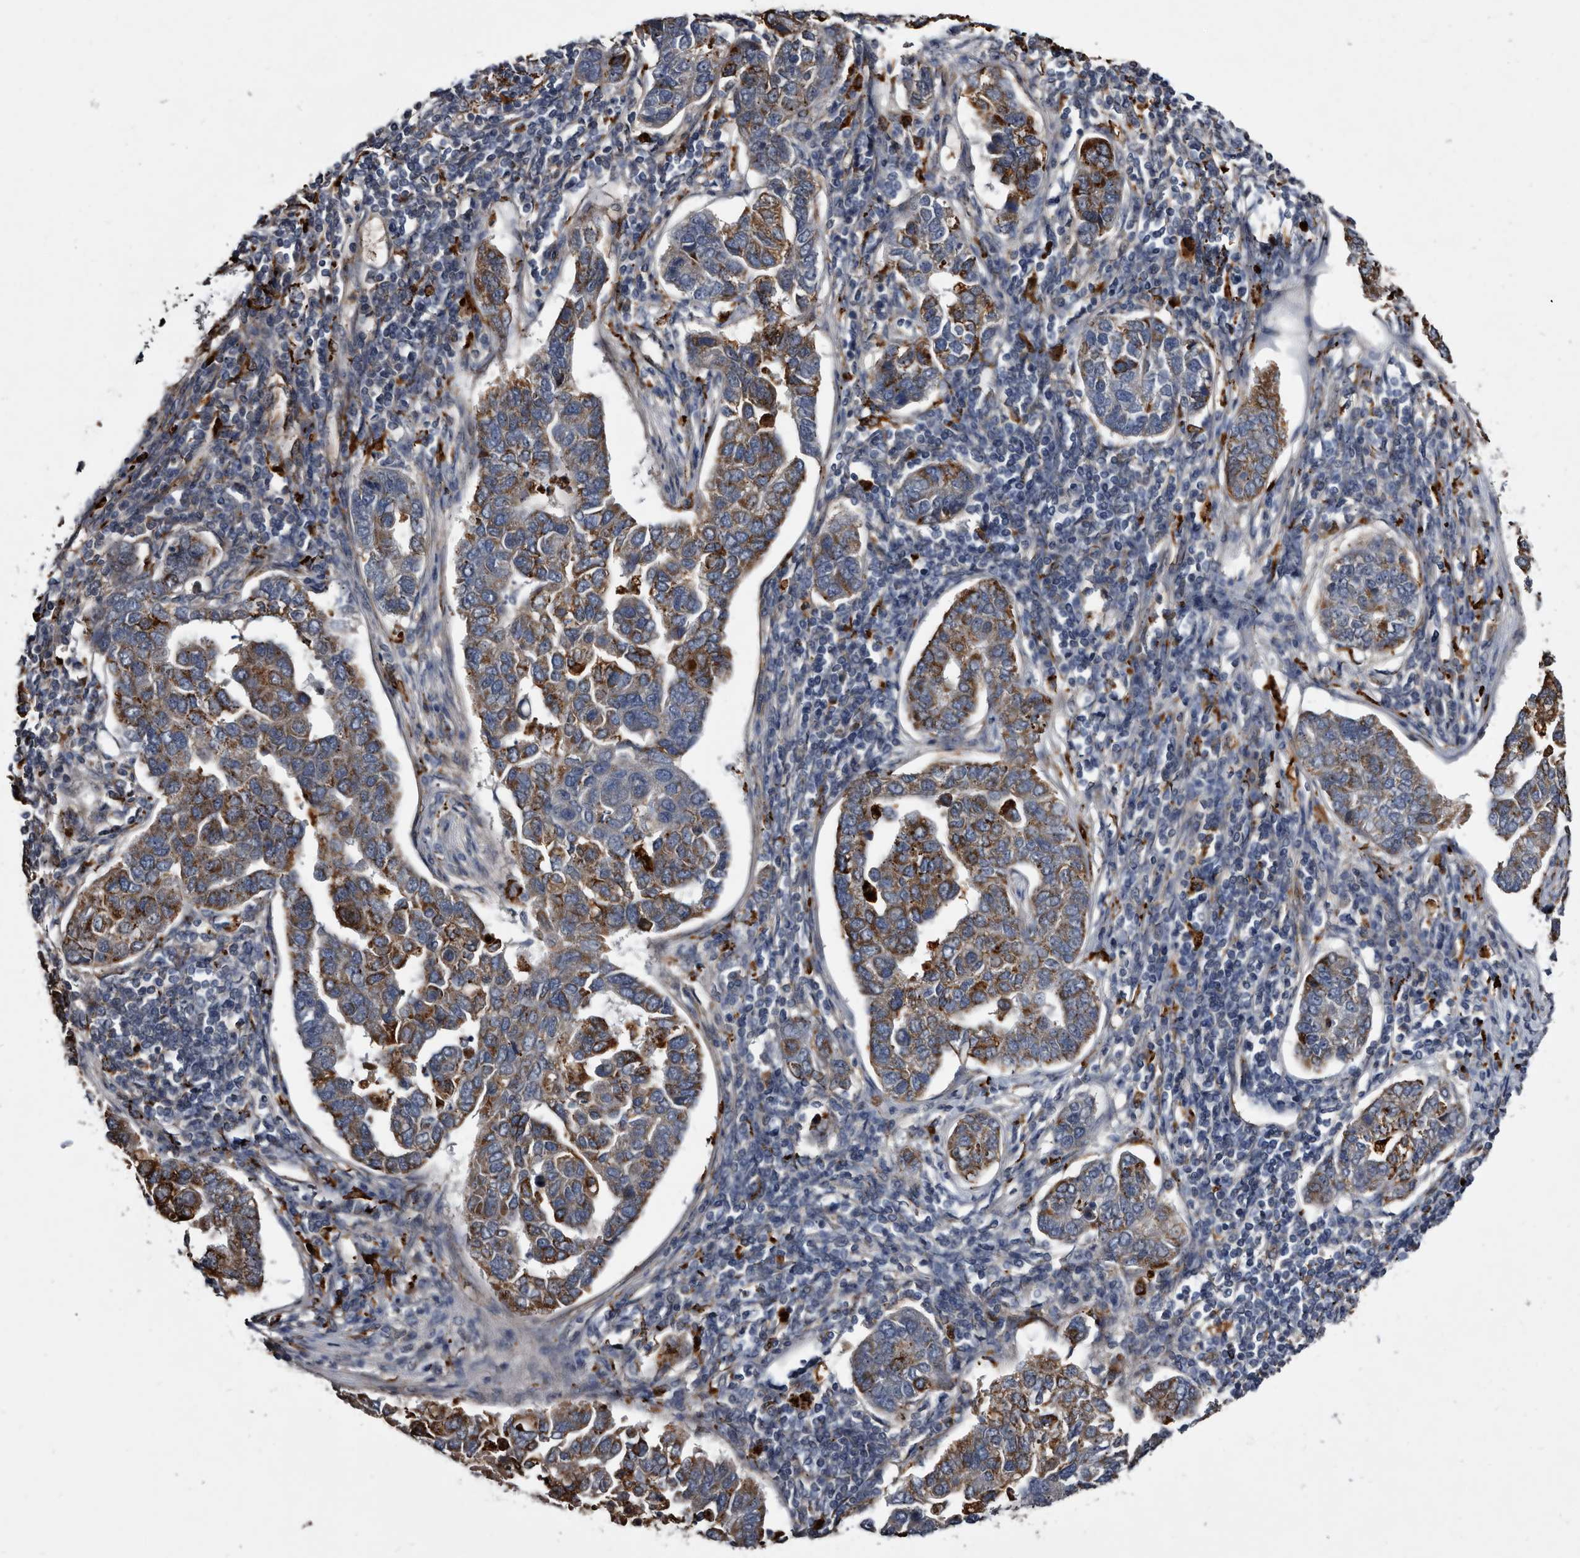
{"staining": {"intensity": "moderate", "quantity": "25%-75%", "location": "cytoplasmic/membranous"}, "tissue": "pancreatic cancer", "cell_type": "Tumor cells", "image_type": "cancer", "snomed": [{"axis": "morphology", "description": "Adenocarcinoma, NOS"}, {"axis": "topography", "description": "Pancreas"}], "caption": "Protein analysis of pancreatic cancer (adenocarcinoma) tissue demonstrates moderate cytoplasmic/membranous expression in about 25%-75% of tumor cells.", "gene": "CTSA", "patient": {"sex": "female", "age": 61}}